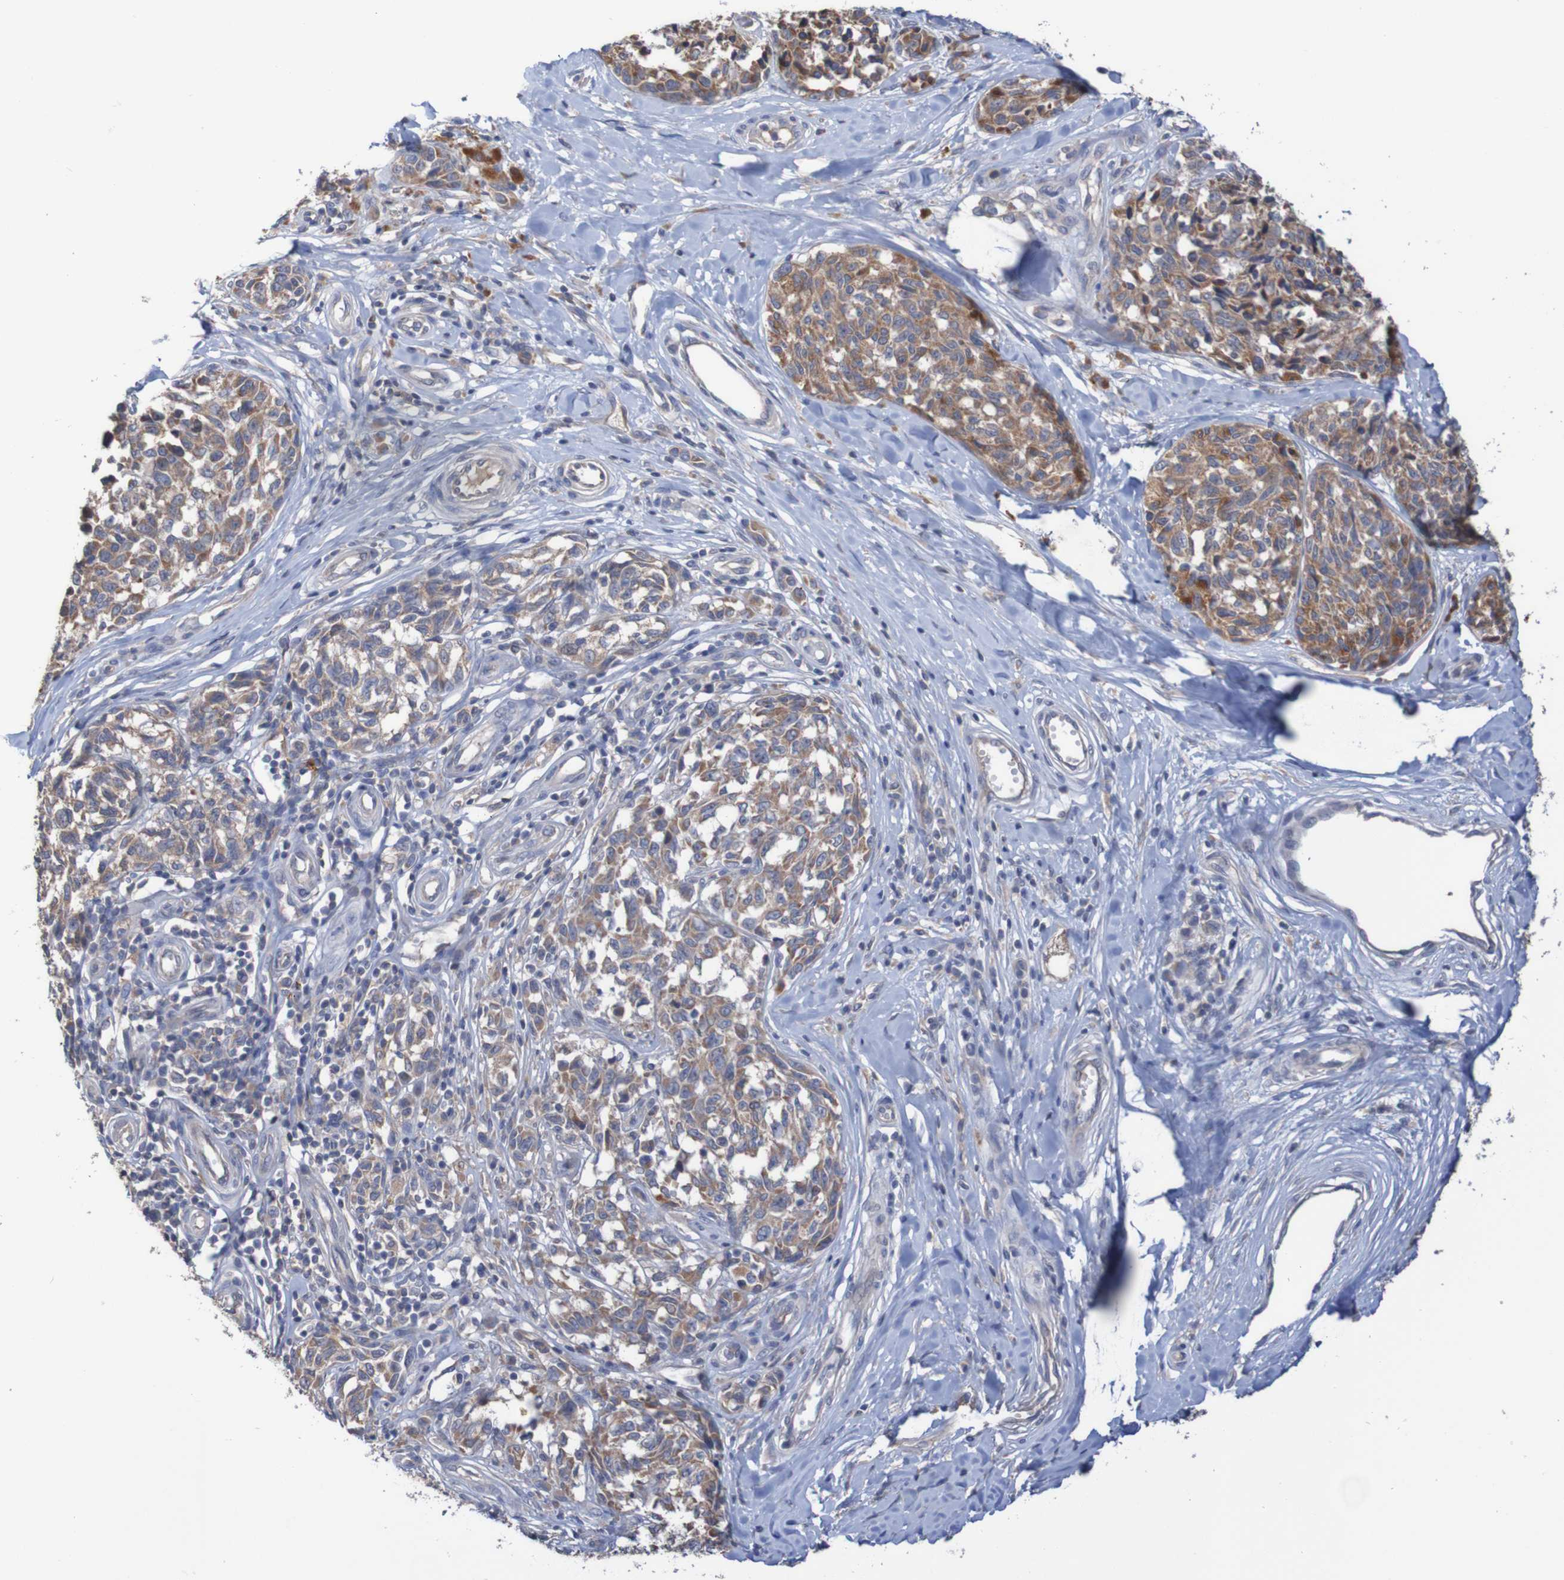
{"staining": {"intensity": "moderate", "quantity": ">75%", "location": "cytoplasmic/membranous"}, "tissue": "melanoma", "cell_type": "Tumor cells", "image_type": "cancer", "snomed": [{"axis": "morphology", "description": "Malignant melanoma, NOS"}, {"axis": "topography", "description": "Skin"}], "caption": "The immunohistochemical stain shows moderate cytoplasmic/membranous expression in tumor cells of malignant melanoma tissue. Nuclei are stained in blue.", "gene": "PHYH", "patient": {"sex": "female", "age": 64}}